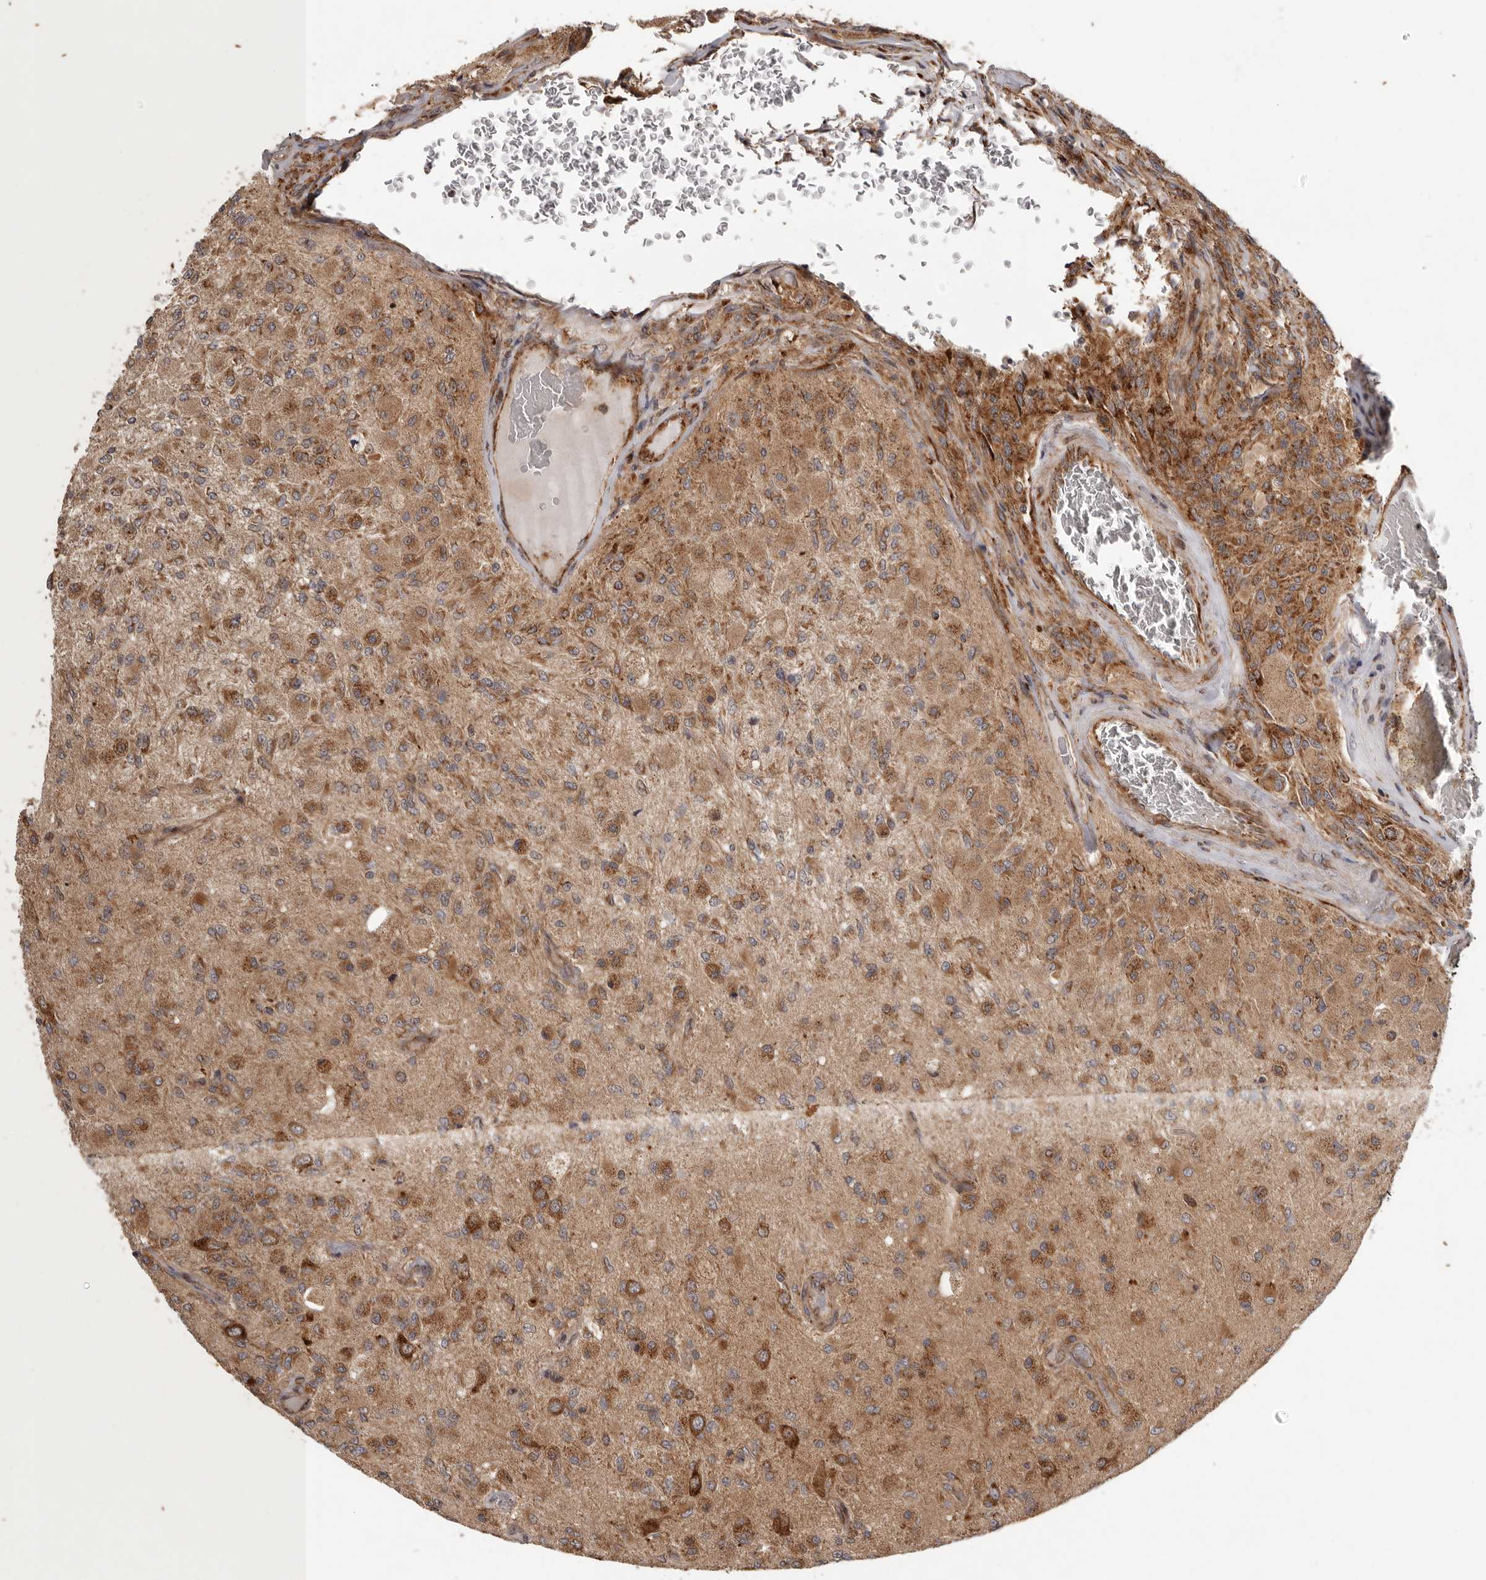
{"staining": {"intensity": "moderate", "quantity": ">75%", "location": "cytoplasmic/membranous"}, "tissue": "glioma", "cell_type": "Tumor cells", "image_type": "cancer", "snomed": [{"axis": "morphology", "description": "Normal tissue, NOS"}, {"axis": "morphology", "description": "Glioma, malignant, High grade"}, {"axis": "topography", "description": "Cerebral cortex"}], "caption": "DAB immunohistochemical staining of high-grade glioma (malignant) demonstrates moderate cytoplasmic/membranous protein positivity in about >75% of tumor cells.", "gene": "MRPS10", "patient": {"sex": "male", "age": 77}}